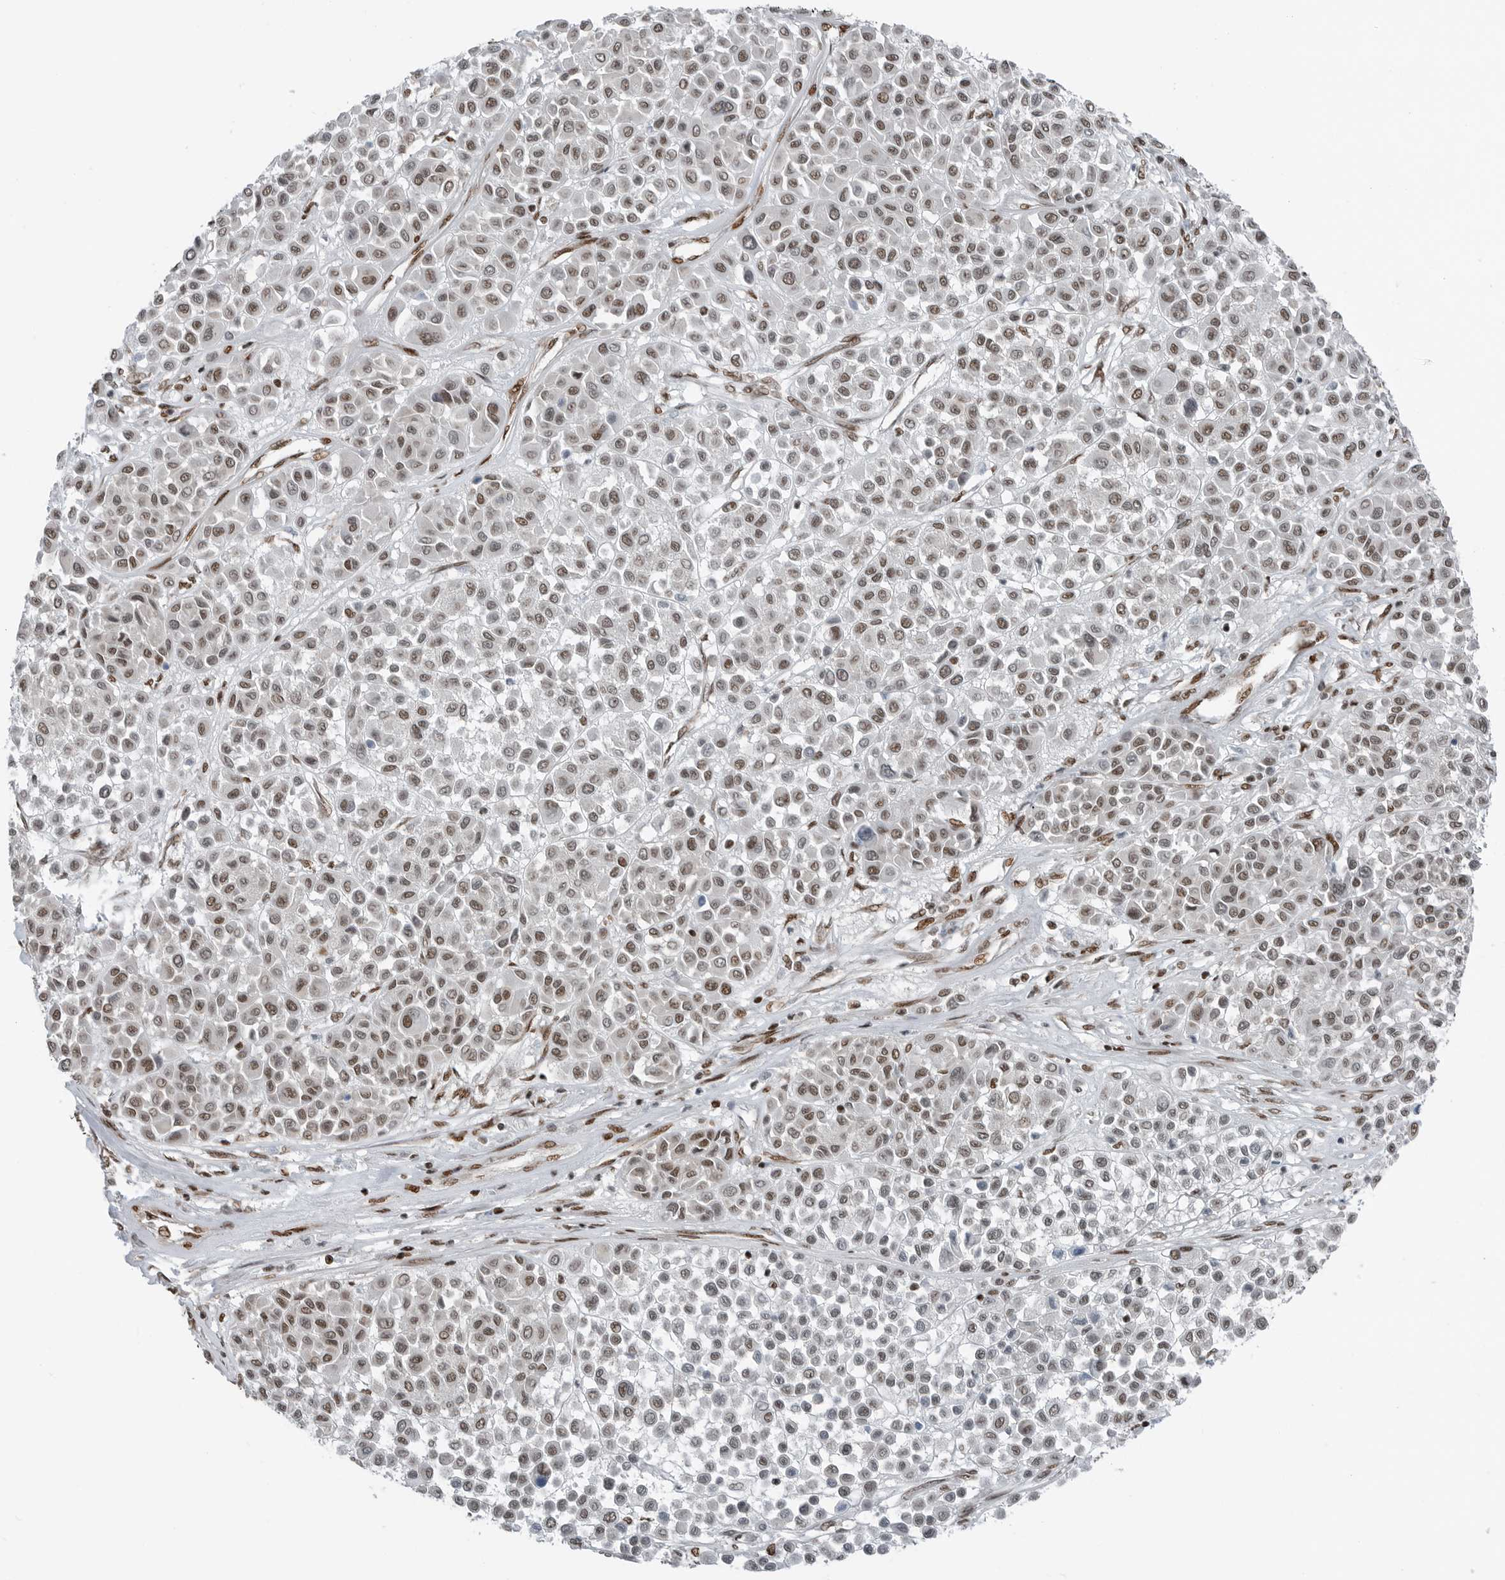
{"staining": {"intensity": "weak", "quantity": "25%-75%", "location": "nuclear"}, "tissue": "melanoma", "cell_type": "Tumor cells", "image_type": "cancer", "snomed": [{"axis": "morphology", "description": "Malignant melanoma, Metastatic site"}, {"axis": "topography", "description": "Soft tissue"}], "caption": "There is low levels of weak nuclear expression in tumor cells of malignant melanoma (metastatic site), as demonstrated by immunohistochemical staining (brown color).", "gene": "BLZF1", "patient": {"sex": "male", "age": 41}}